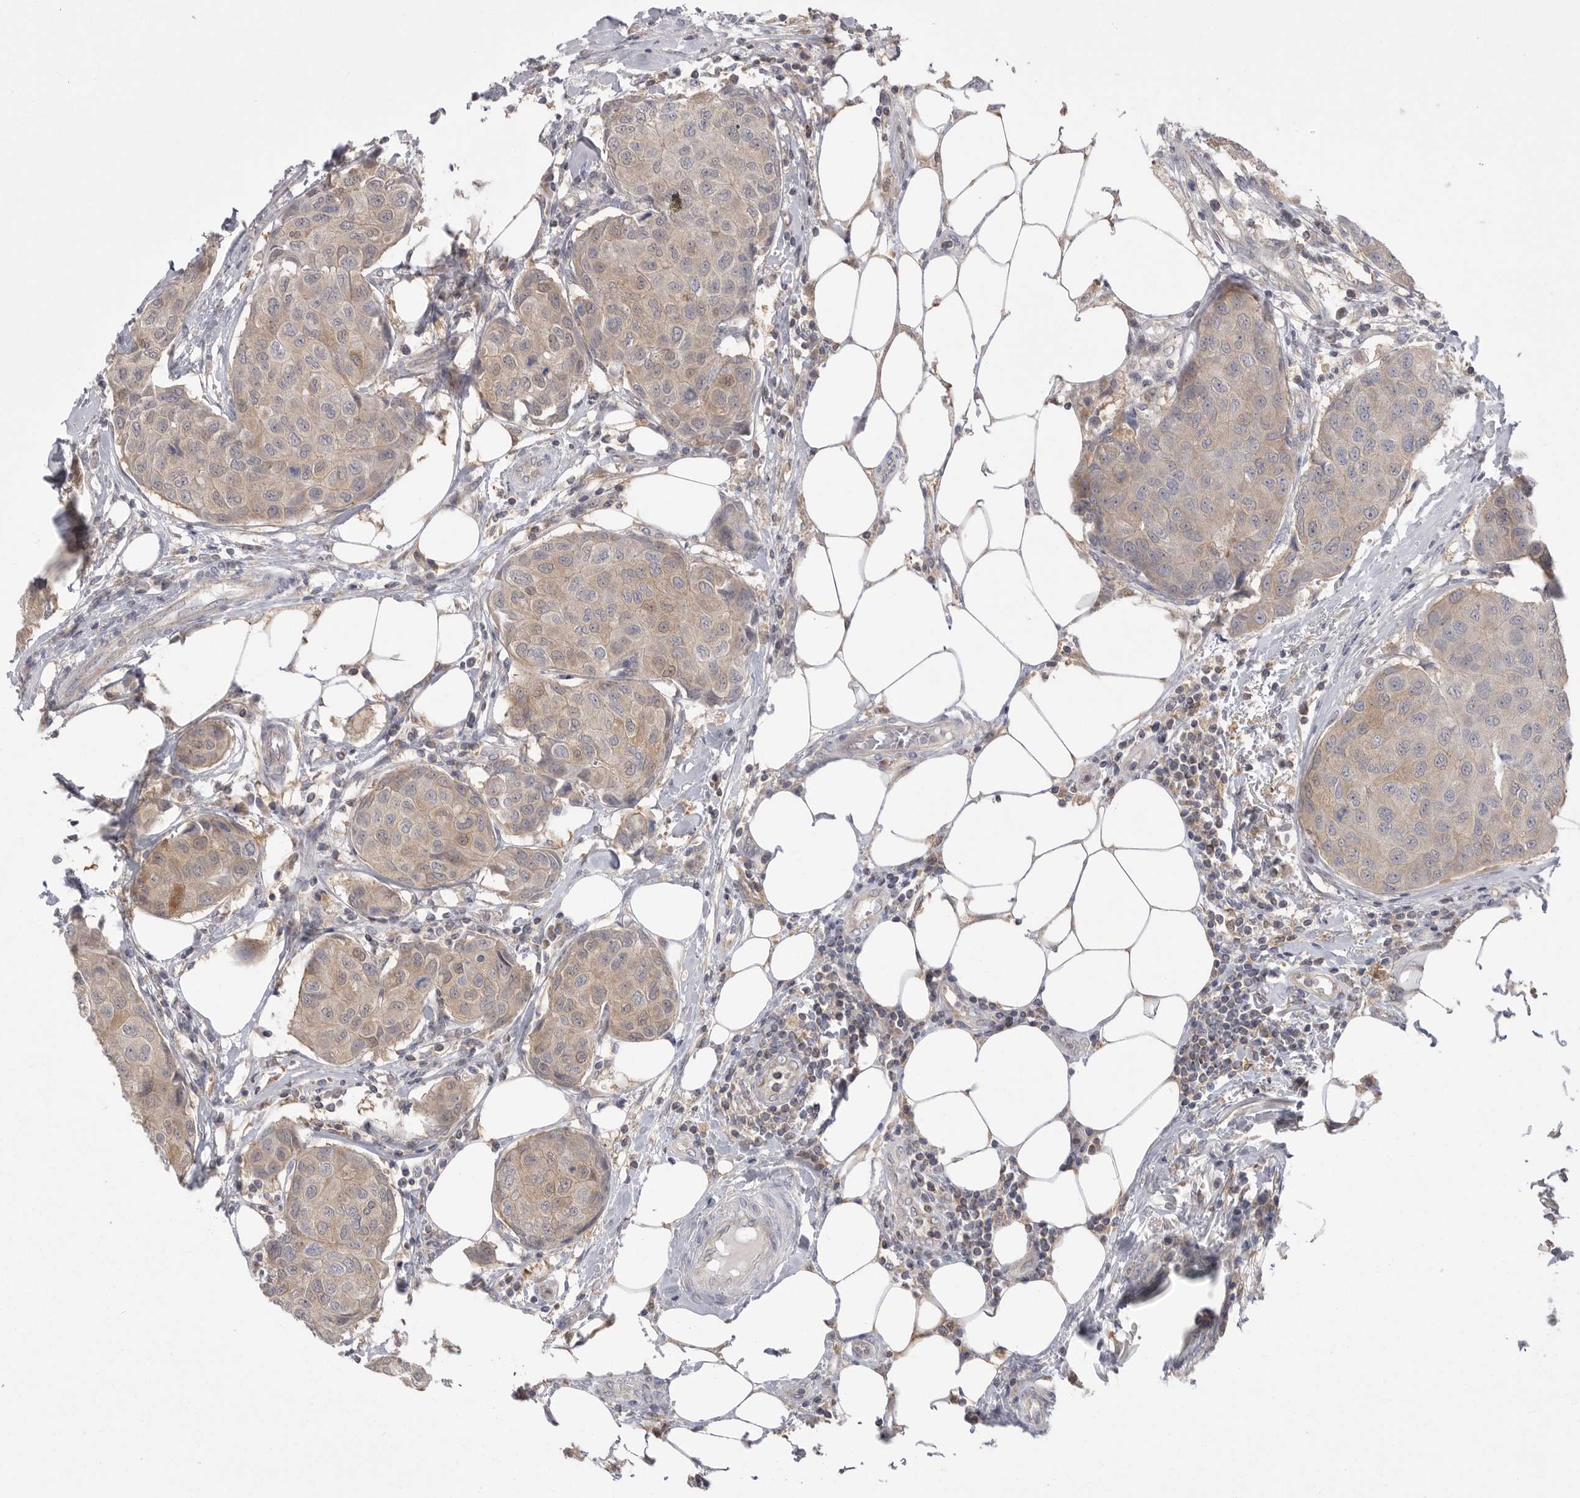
{"staining": {"intensity": "weak", "quantity": ">75%", "location": "cytoplasmic/membranous"}, "tissue": "breast cancer", "cell_type": "Tumor cells", "image_type": "cancer", "snomed": [{"axis": "morphology", "description": "Duct carcinoma"}, {"axis": "topography", "description": "Breast"}], "caption": "Protein positivity by IHC shows weak cytoplasmic/membranous staining in about >75% of tumor cells in breast cancer (intraductal carcinoma).", "gene": "KYAT3", "patient": {"sex": "female", "age": 80}}